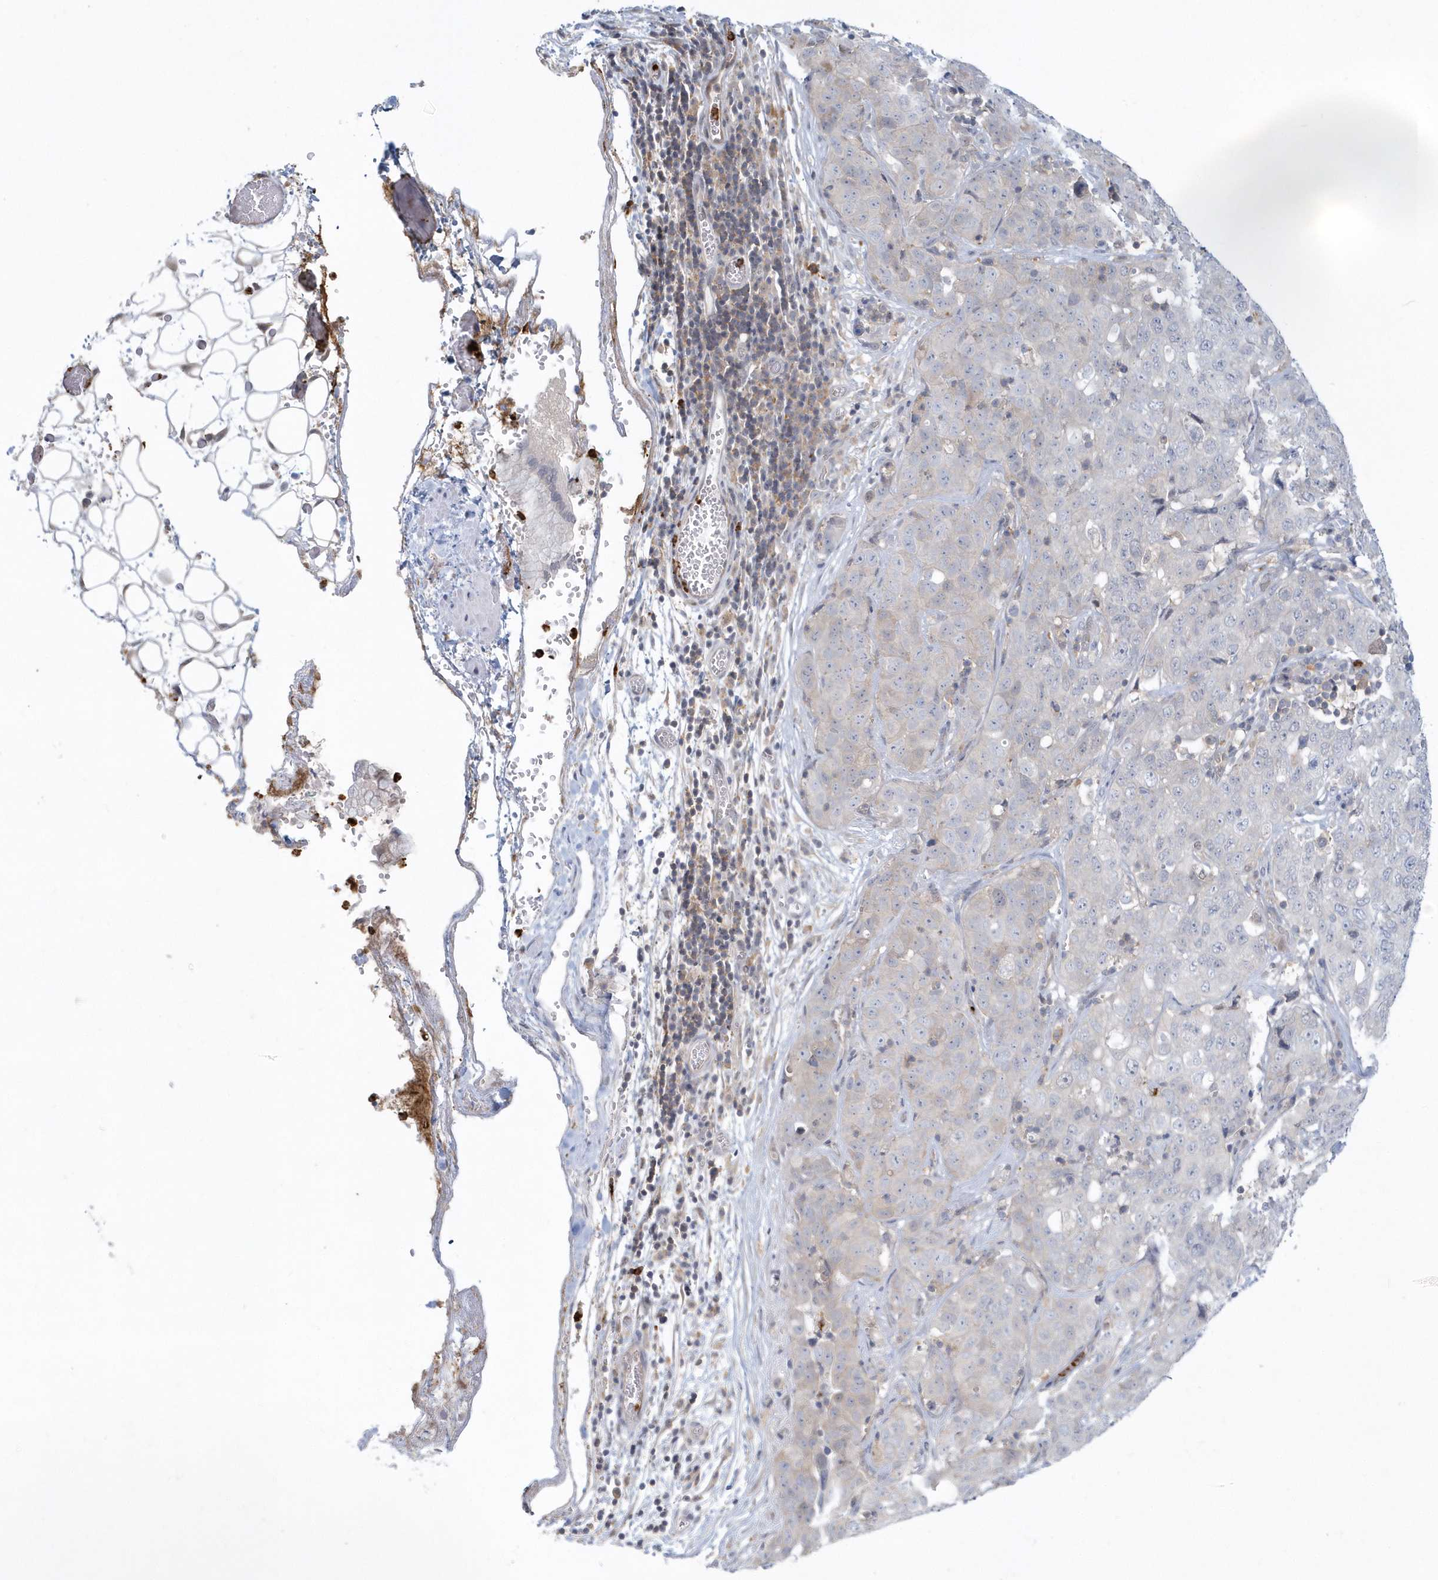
{"staining": {"intensity": "negative", "quantity": "none", "location": "none"}, "tissue": "stomach cancer", "cell_type": "Tumor cells", "image_type": "cancer", "snomed": [{"axis": "morphology", "description": "Normal tissue, NOS"}, {"axis": "morphology", "description": "Adenocarcinoma, NOS"}, {"axis": "topography", "description": "Lymph node"}, {"axis": "topography", "description": "Stomach"}], "caption": "This is an immunohistochemistry (IHC) photomicrograph of stomach cancer (adenocarcinoma). There is no staining in tumor cells.", "gene": "RNF7", "patient": {"sex": "male", "age": 48}}